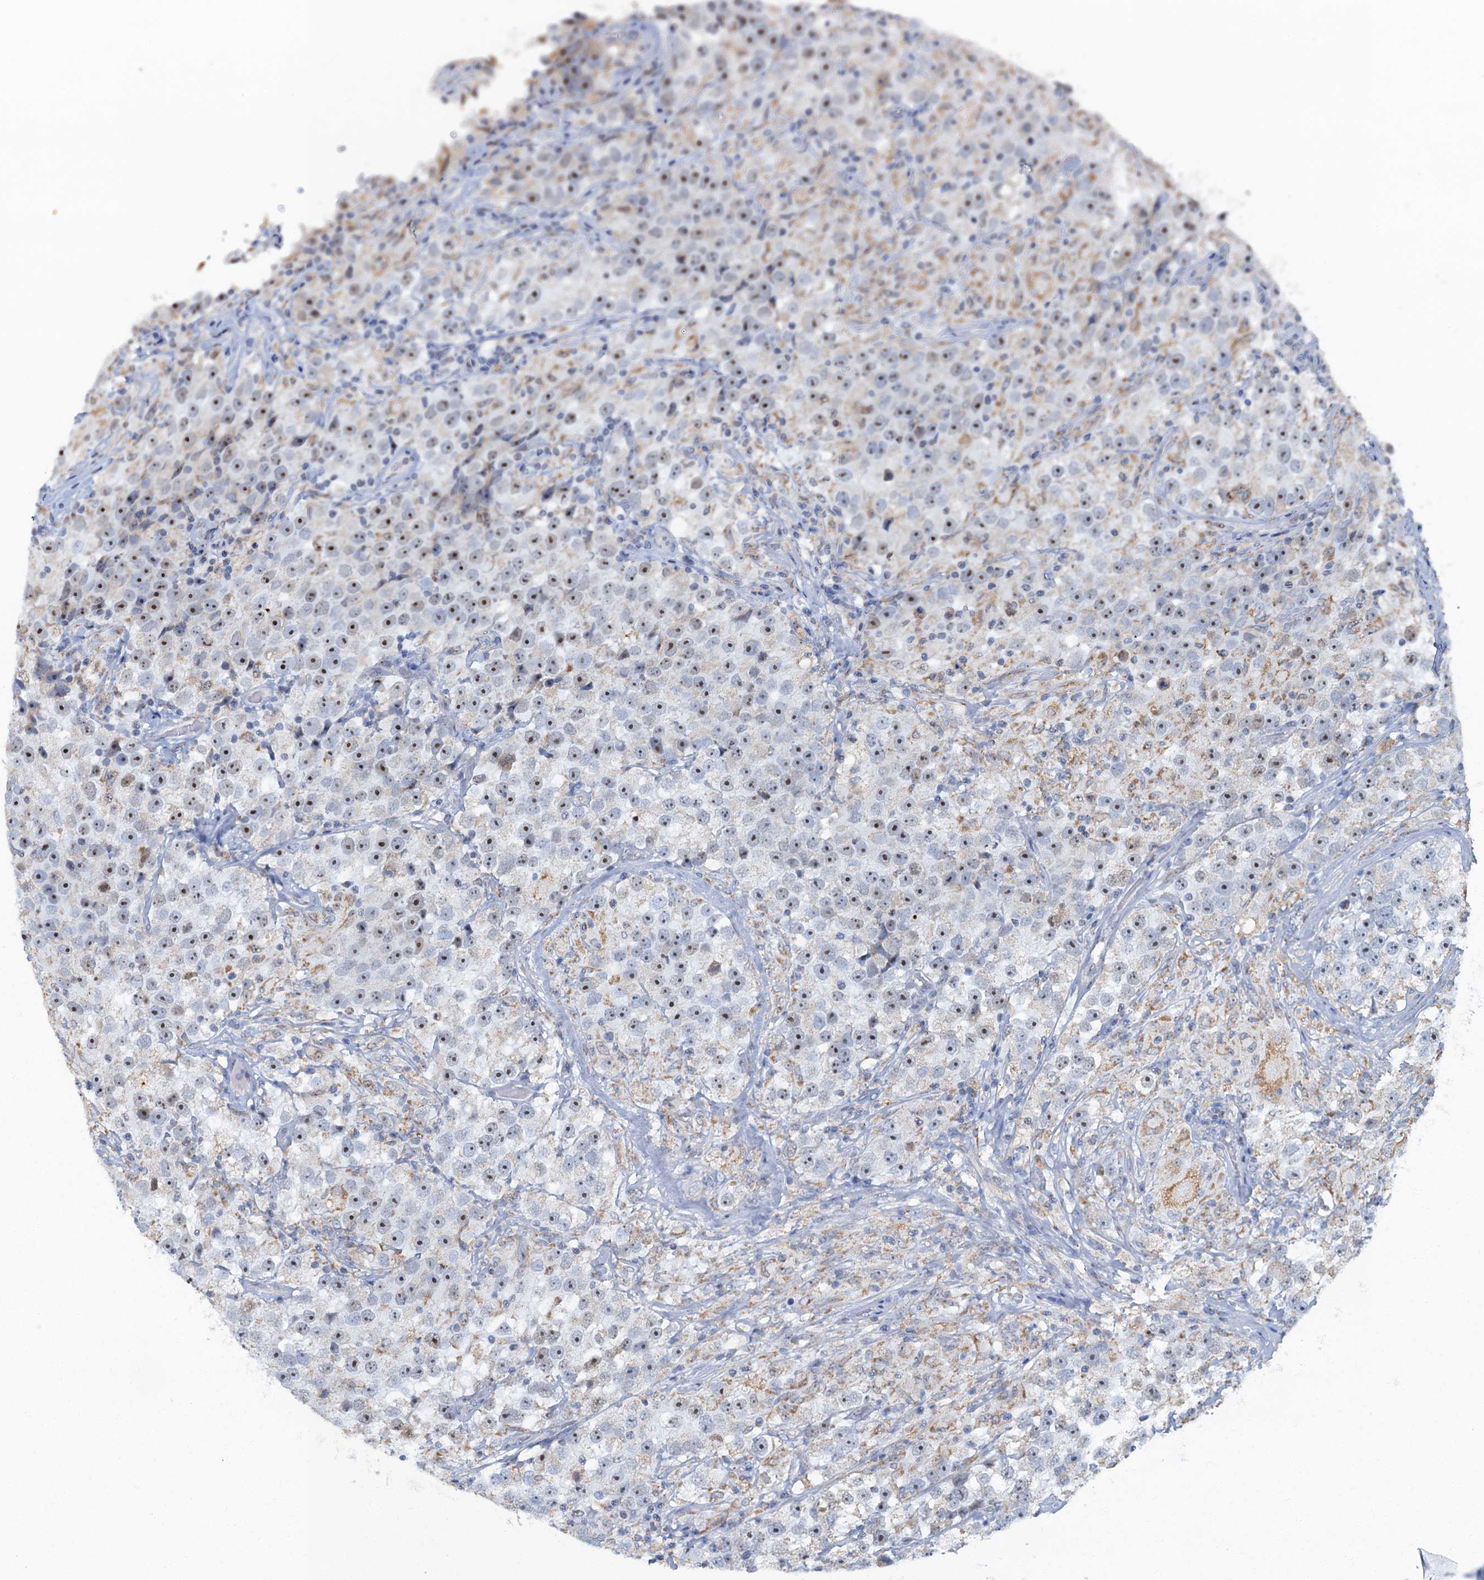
{"staining": {"intensity": "moderate", "quantity": "<25%", "location": "nuclear"}, "tissue": "testis cancer", "cell_type": "Tumor cells", "image_type": "cancer", "snomed": [{"axis": "morphology", "description": "Seminoma, NOS"}, {"axis": "topography", "description": "Testis"}], "caption": "Immunohistochemistry (IHC) of testis seminoma exhibits low levels of moderate nuclear staining in approximately <25% of tumor cells. (brown staining indicates protein expression, while blue staining denotes nuclei).", "gene": "RAD9B", "patient": {"sex": "male", "age": 46}}